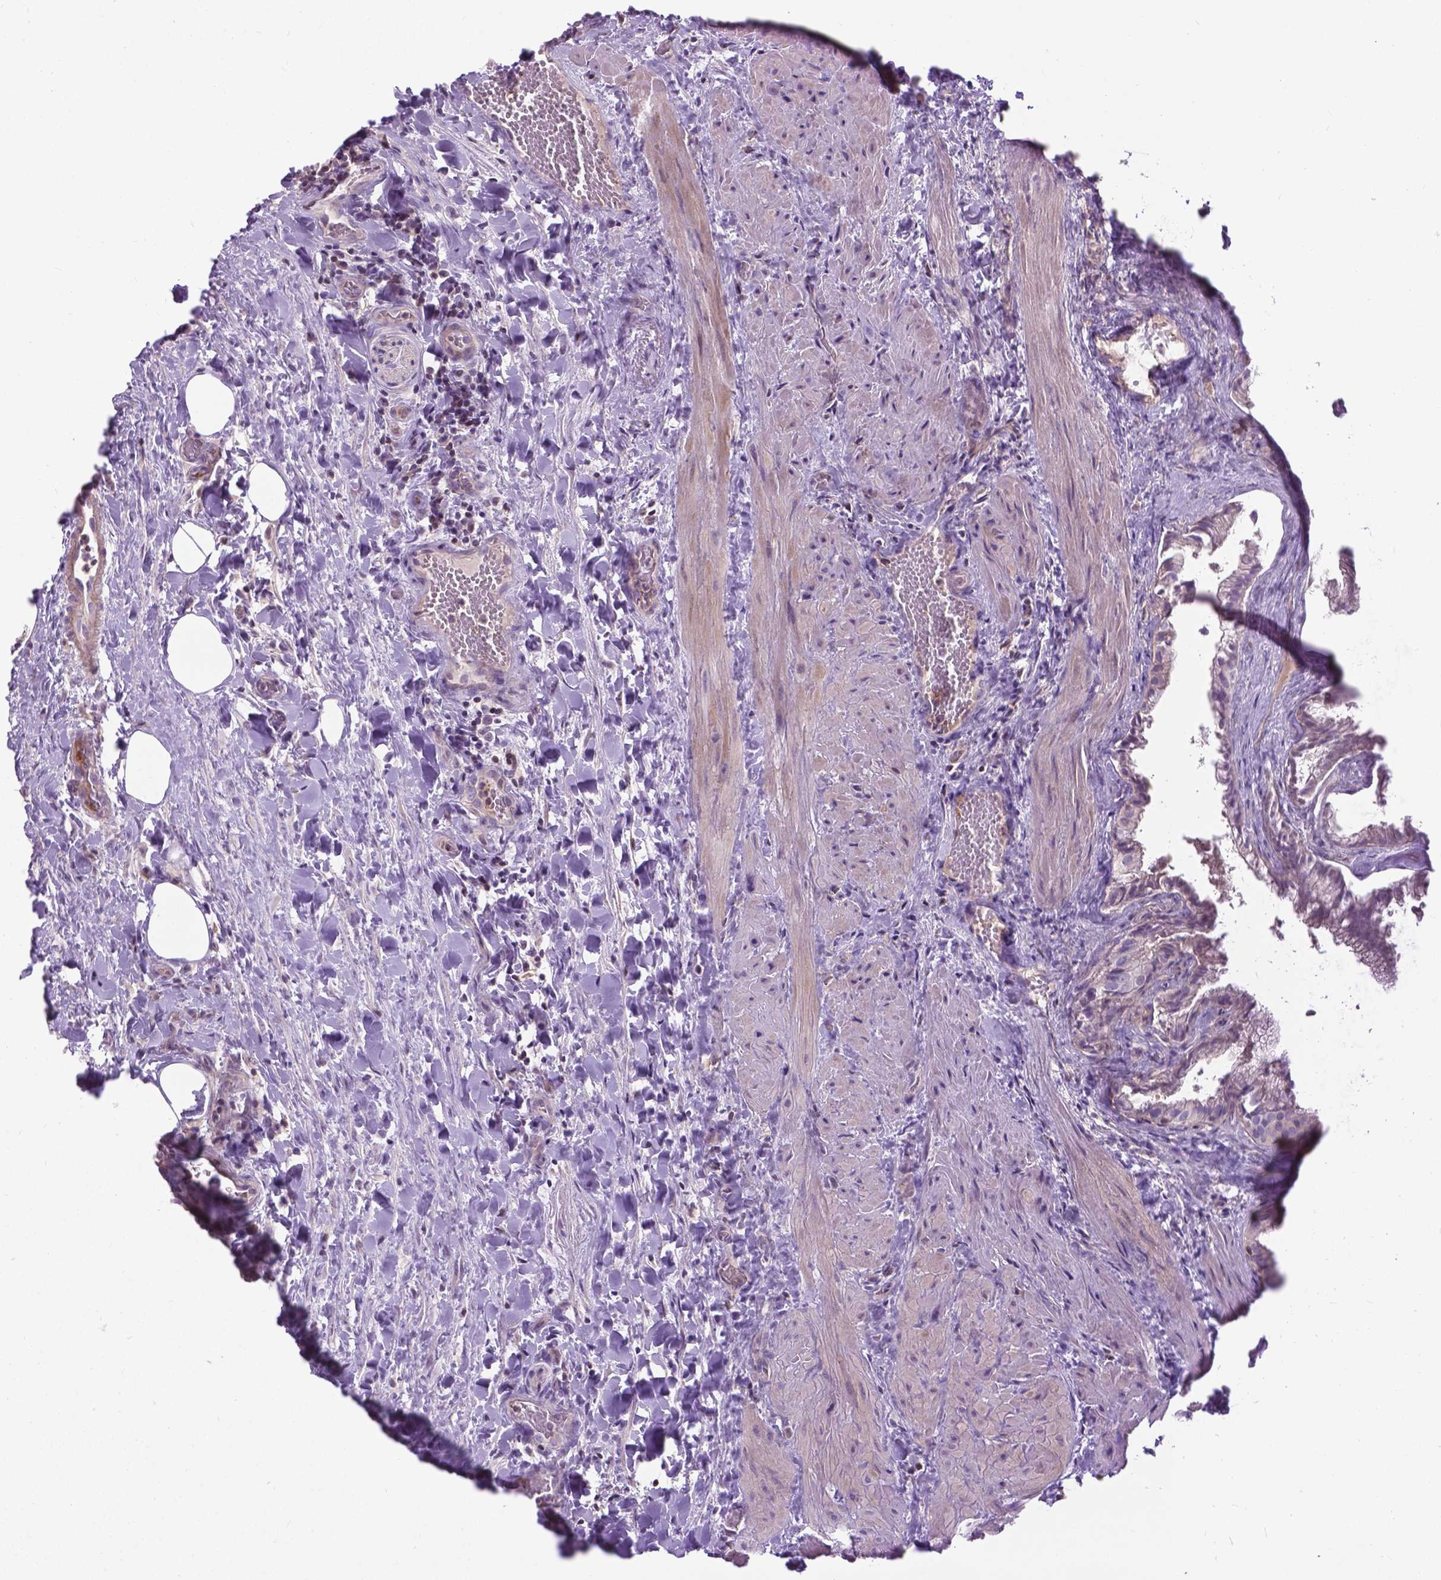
{"staining": {"intensity": "negative", "quantity": "none", "location": "none"}, "tissue": "gallbladder", "cell_type": "Glandular cells", "image_type": "normal", "snomed": [{"axis": "morphology", "description": "Normal tissue, NOS"}, {"axis": "topography", "description": "Gallbladder"}], "caption": "DAB (3,3'-diaminobenzidine) immunohistochemical staining of unremarkable gallbladder exhibits no significant positivity in glandular cells.", "gene": "JAK3", "patient": {"sex": "male", "age": 70}}